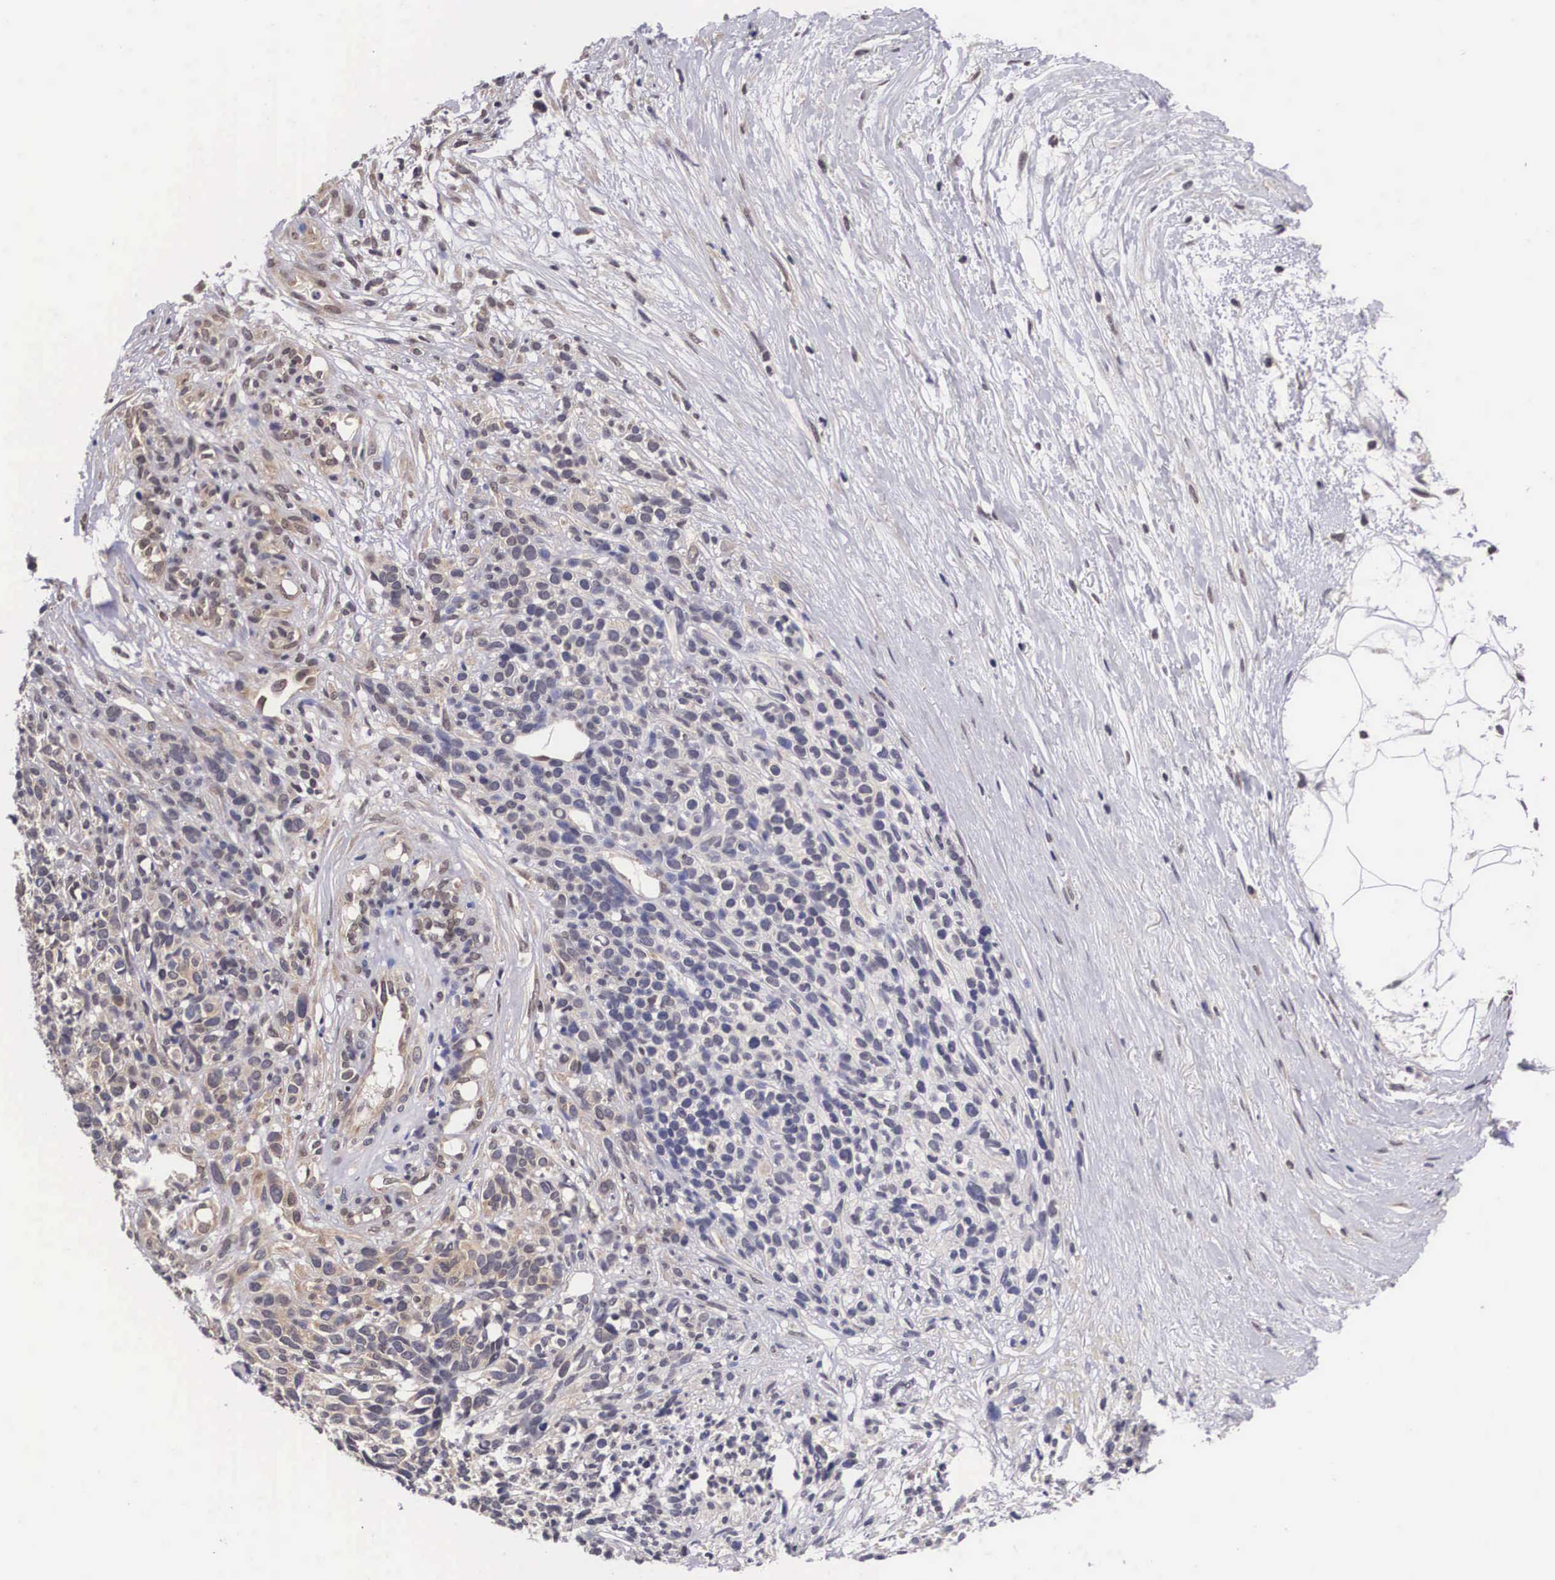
{"staining": {"intensity": "weak", "quantity": "<25%", "location": "cytoplasmic/membranous"}, "tissue": "melanoma", "cell_type": "Tumor cells", "image_type": "cancer", "snomed": [{"axis": "morphology", "description": "Malignant melanoma, NOS"}, {"axis": "topography", "description": "Skin"}], "caption": "Immunohistochemistry histopathology image of malignant melanoma stained for a protein (brown), which displays no expression in tumor cells. (DAB (3,3'-diaminobenzidine) IHC, high magnification).", "gene": "OTX2", "patient": {"sex": "female", "age": 85}}